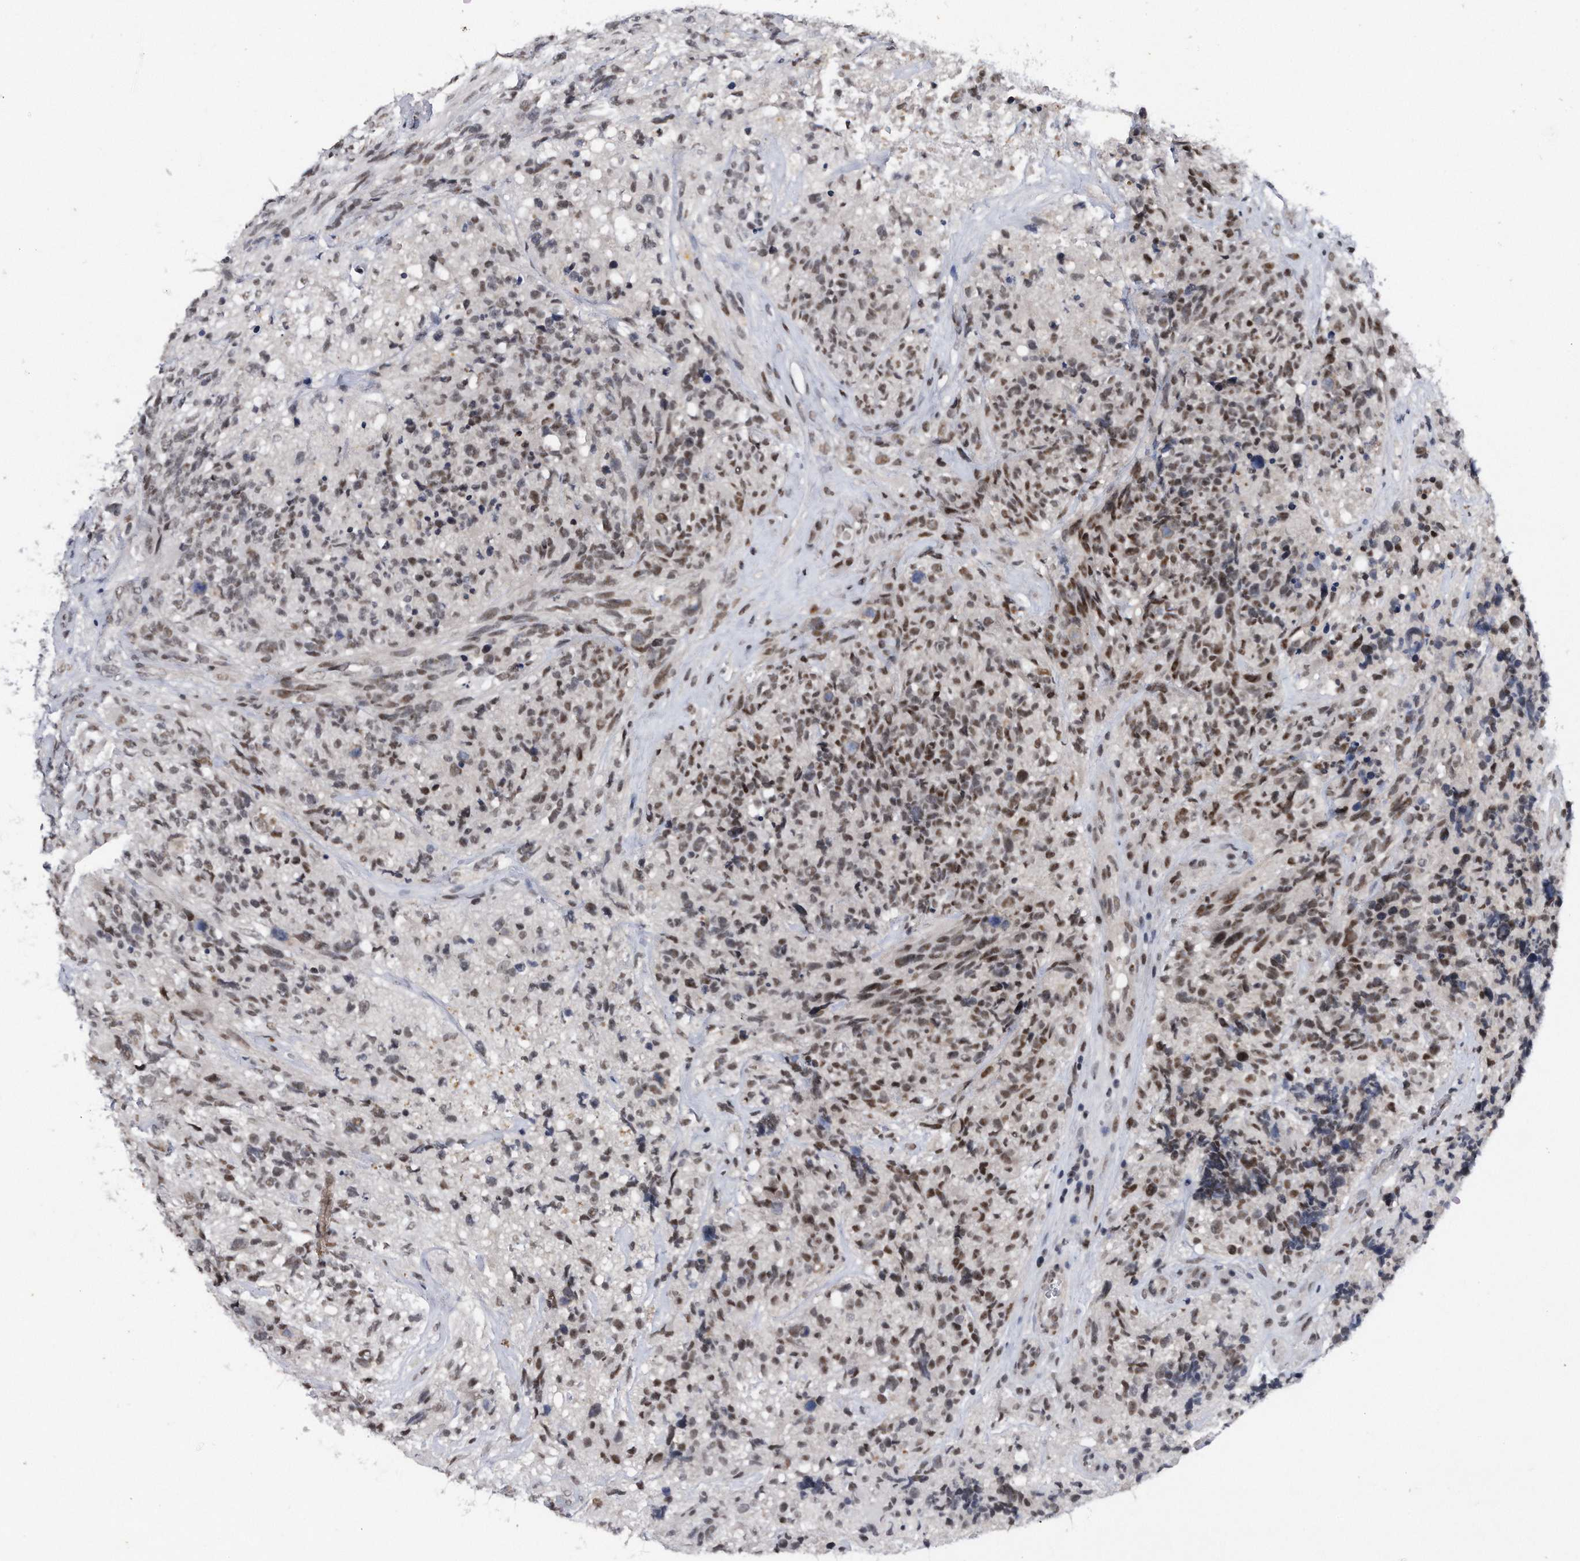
{"staining": {"intensity": "weak", "quantity": ">75%", "location": "nuclear"}, "tissue": "glioma", "cell_type": "Tumor cells", "image_type": "cancer", "snomed": [{"axis": "morphology", "description": "Glioma, malignant, High grade"}, {"axis": "topography", "description": "Brain"}], "caption": "This image shows immunohistochemistry staining of human glioma, with low weak nuclear staining in approximately >75% of tumor cells.", "gene": "VIRMA", "patient": {"sex": "male", "age": 69}}